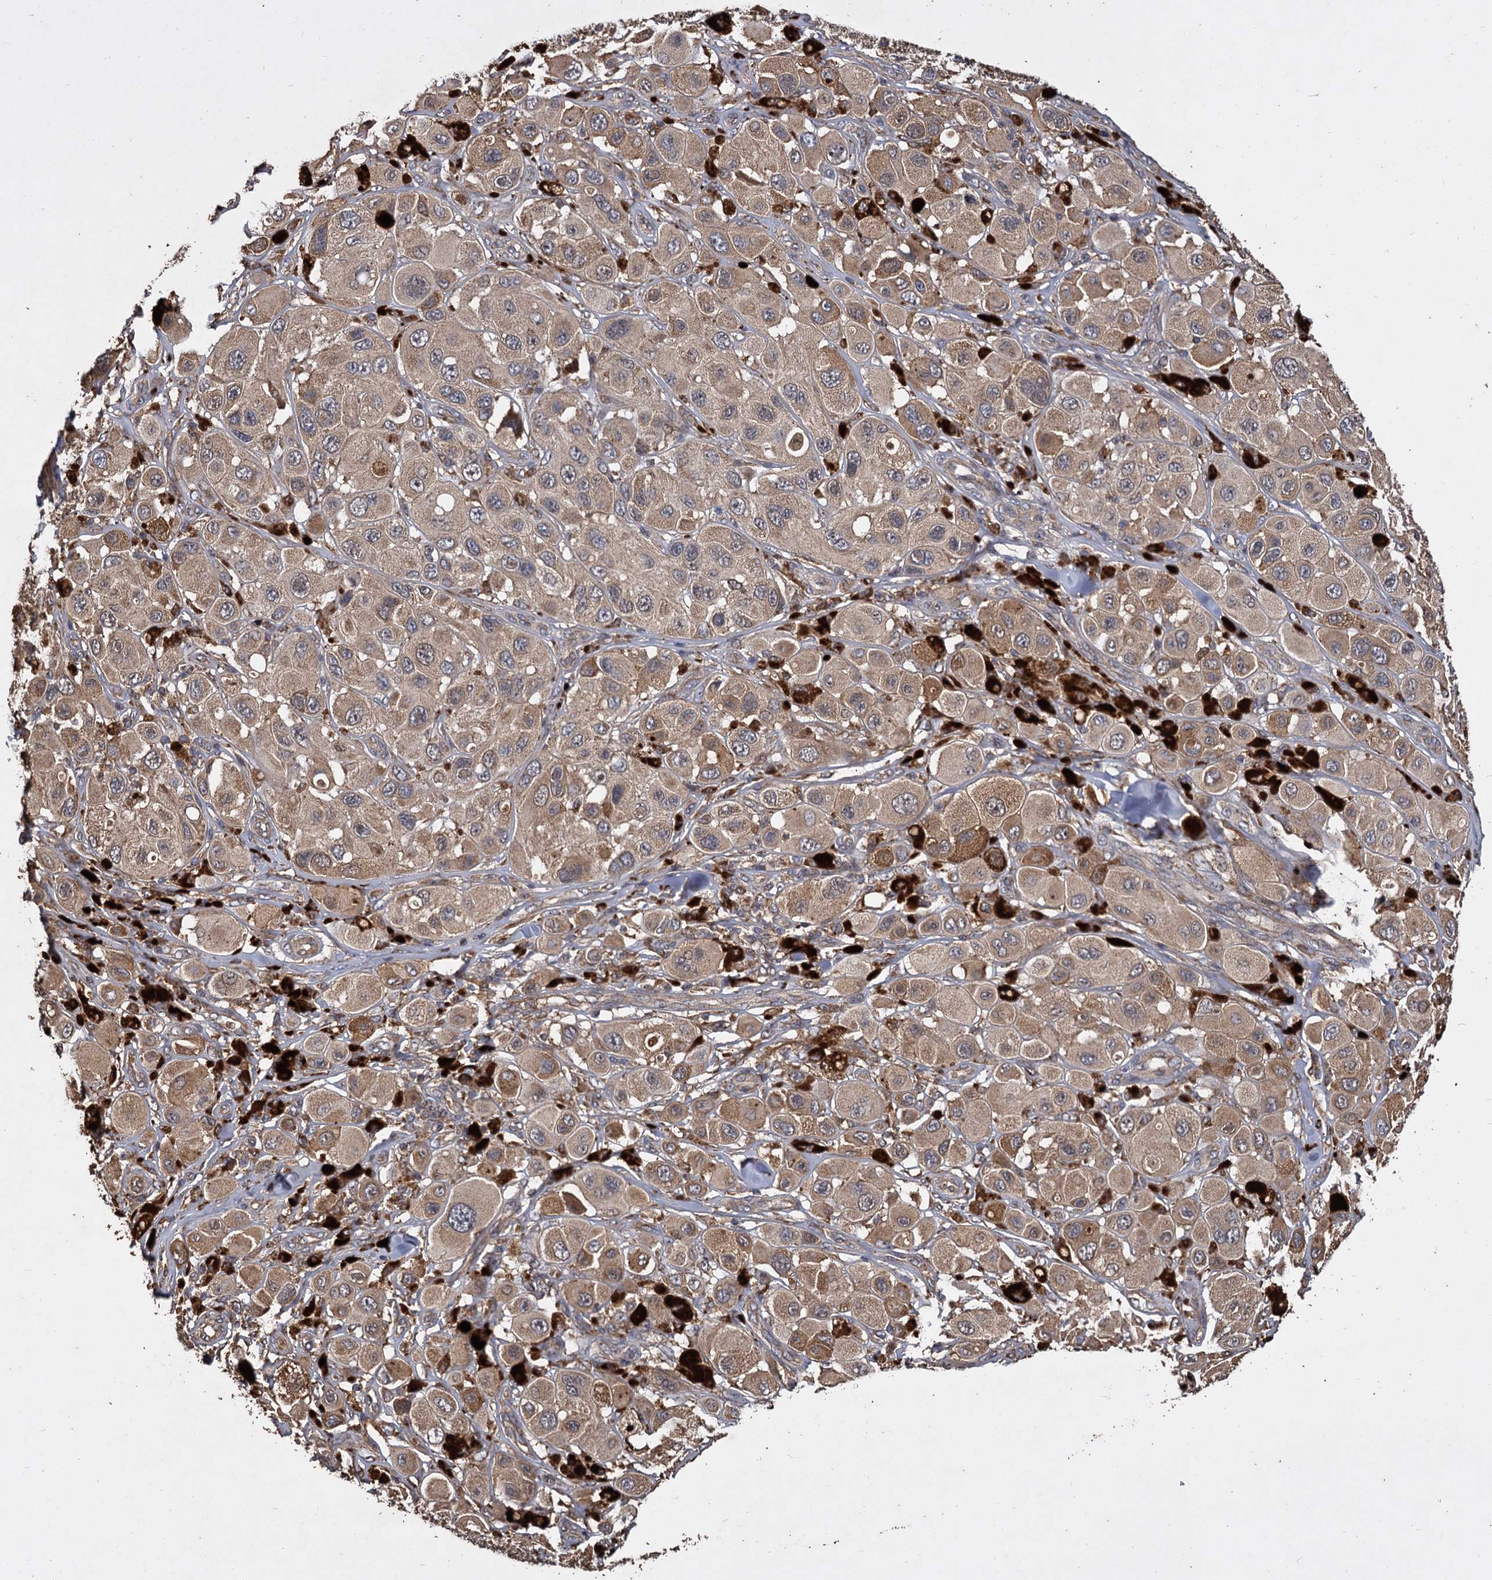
{"staining": {"intensity": "moderate", "quantity": "25%-75%", "location": "cytoplasmic/membranous"}, "tissue": "melanoma", "cell_type": "Tumor cells", "image_type": "cancer", "snomed": [{"axis": "morphology", "description": "Malignant melanoma, Metastatic site"}, {"axis": "topography", "description": "Skin"}], "caption": "Protein expression analysis of human malignant melanoma (metastatic site) reveals moderate cytoplasmic/membranous positivity in approximately 25%-75% of tumor cells.", "gene": "GCLC", "patient": {"sex": "male", "age": 41}}